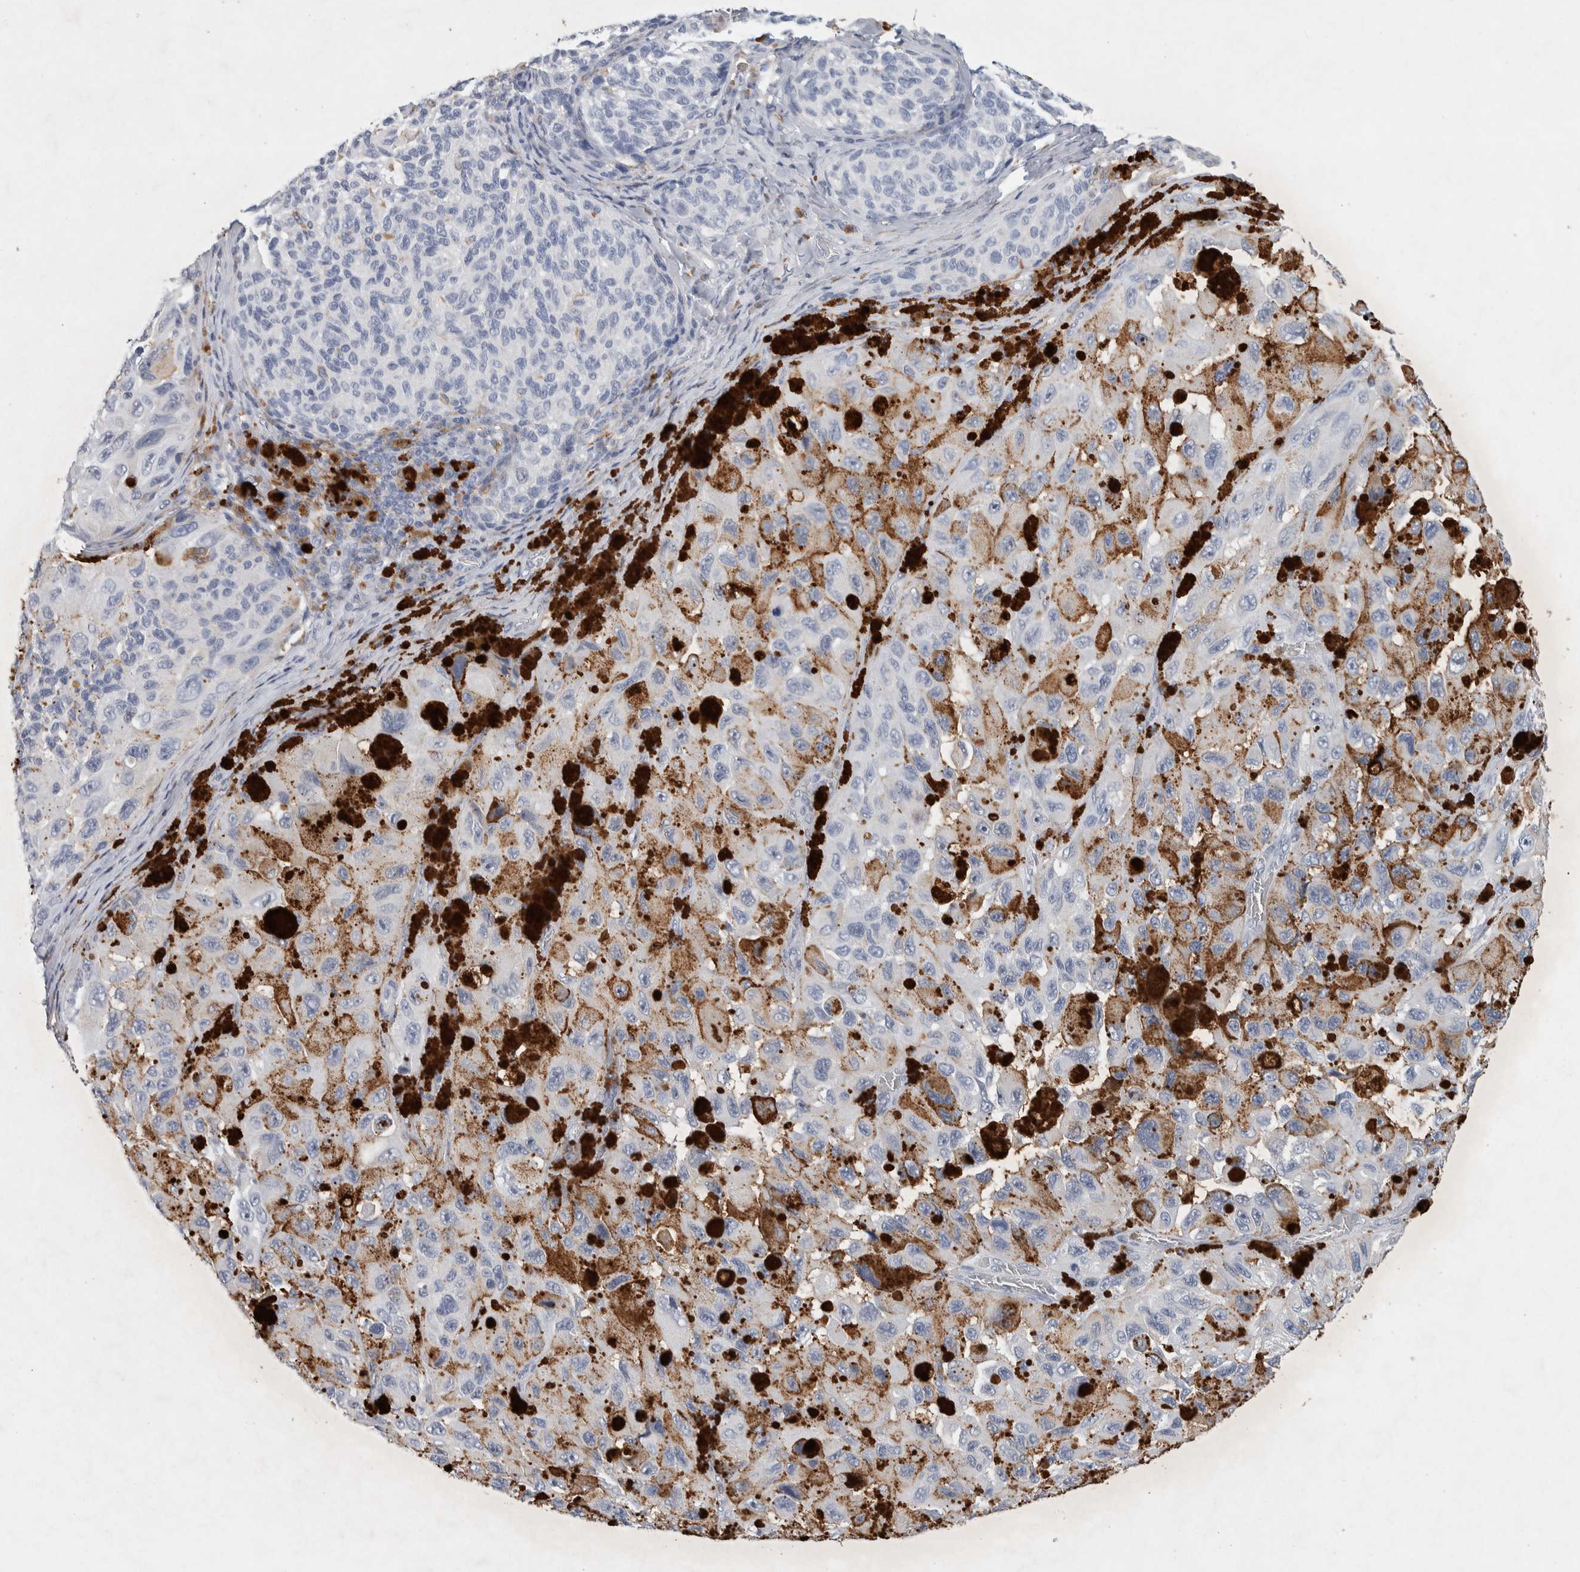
{"staining": {"intensity": "negative", "quantity": "none", "location": "none"}, "tissue": "melanoma", "cell_type": "Tumor cells", "image_type": "cancer", "snomed": [{"axis": "morphology", "description": "Malignant melanoma, NOS"}, {"axis": "topography", "description": "Skin"}], "caption": "This is an immunohistochemistry (IHC) micrograph of human malignant melanoma. There is no expression in tumor cells.", "gene": "NCF2", "patient": {"sex": "female", "age": 73}}